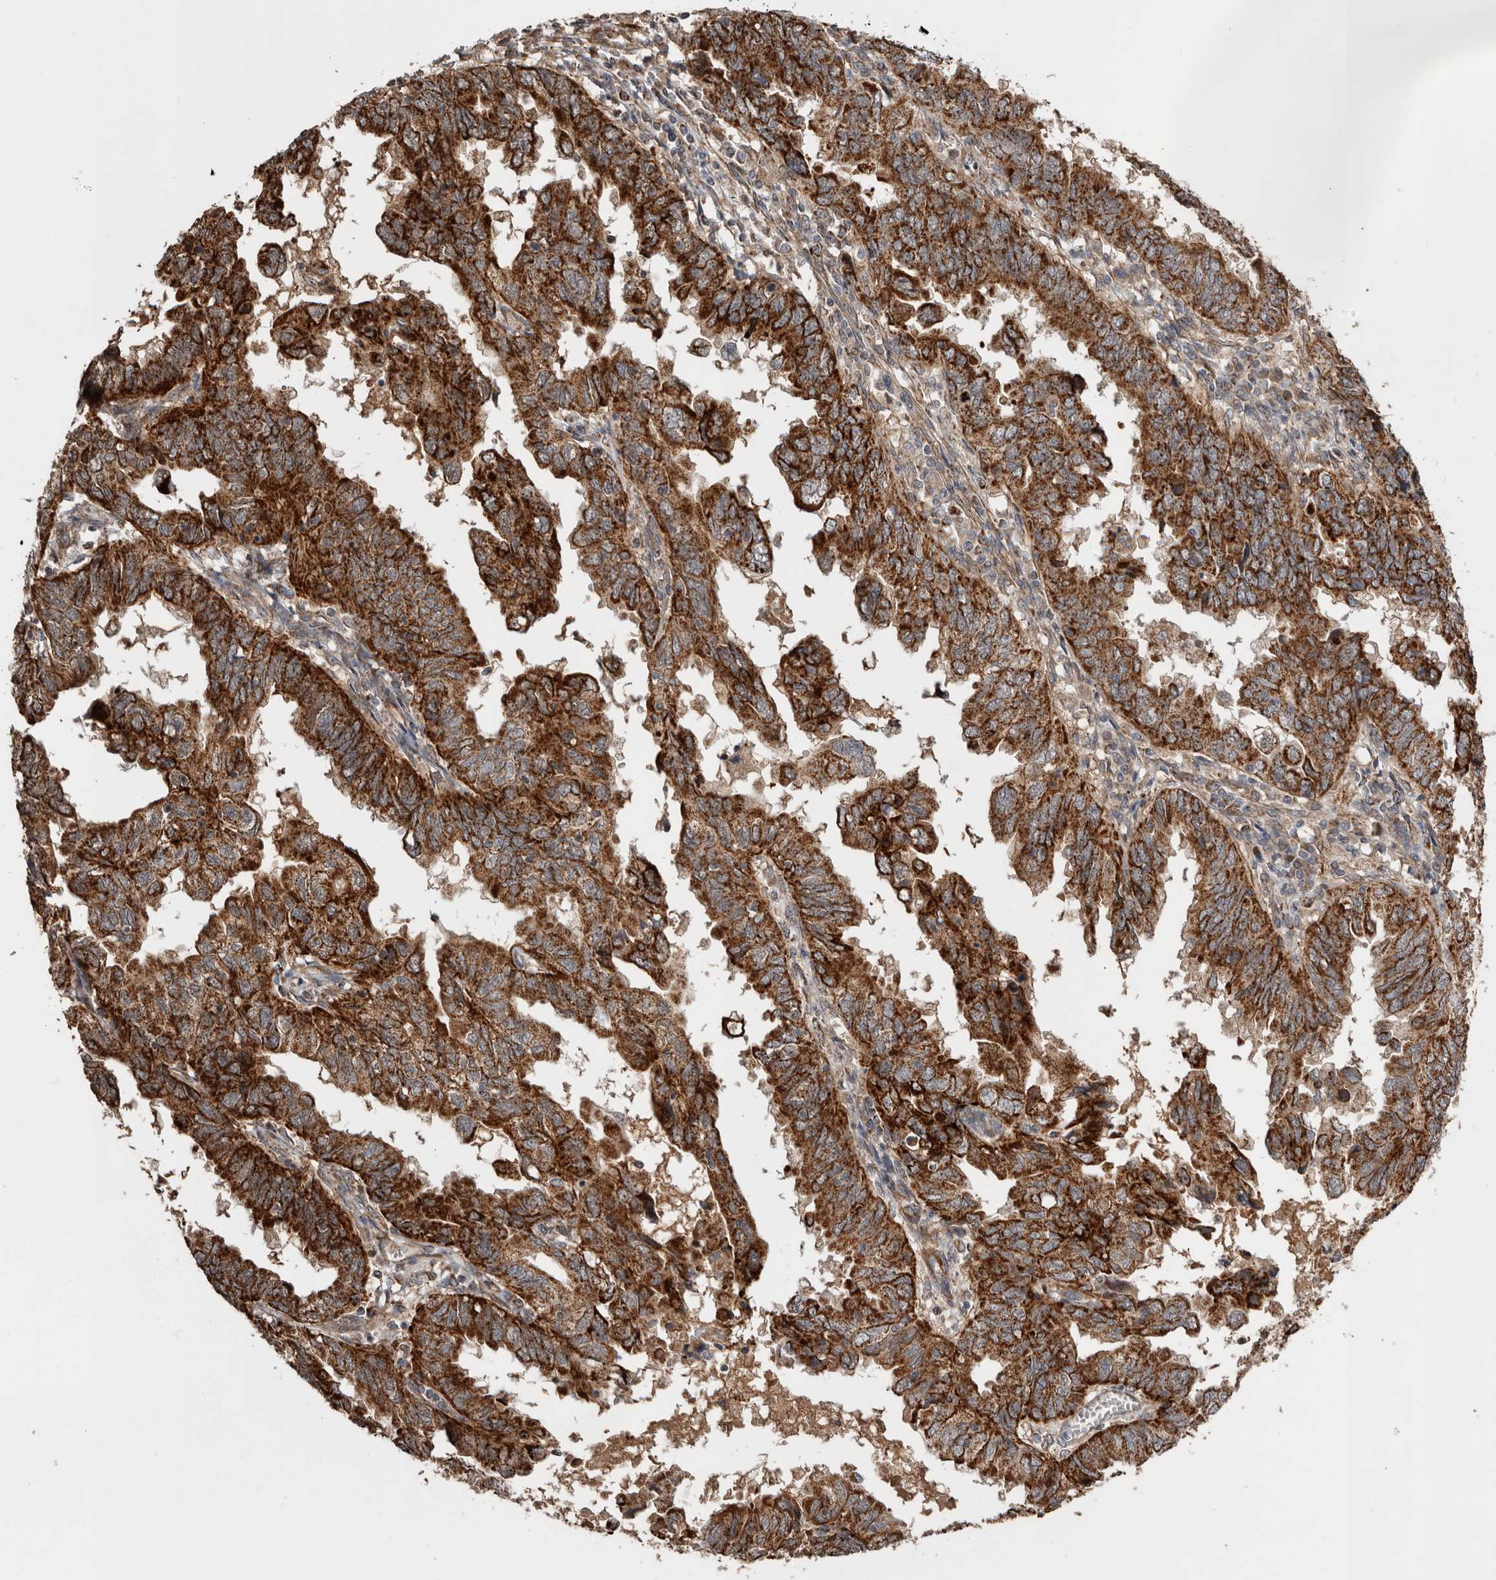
{"staining": {"intensity": "strong", "quantity": ">75%", "location": "cytoplasmic/membranous"}, "tissue": "endometrial cancer", "cell_type": "Tumor cells", "image_type": "cancer", "snomed": [{"axis": "morphology", "description": "Adenocarcinoma, NOS"}, {"axis": "topography", "description": "Uterus"}], "caption": "Strong cytoplasmic/membranous protein staining is identified in about >75% of tumor cells in endometrial adenocarcinoma. (Brightfield microscopy of DAB IHC at high magnification).", "gene": "PROKR1", "patient": {"sex": "female", "age": 77}}